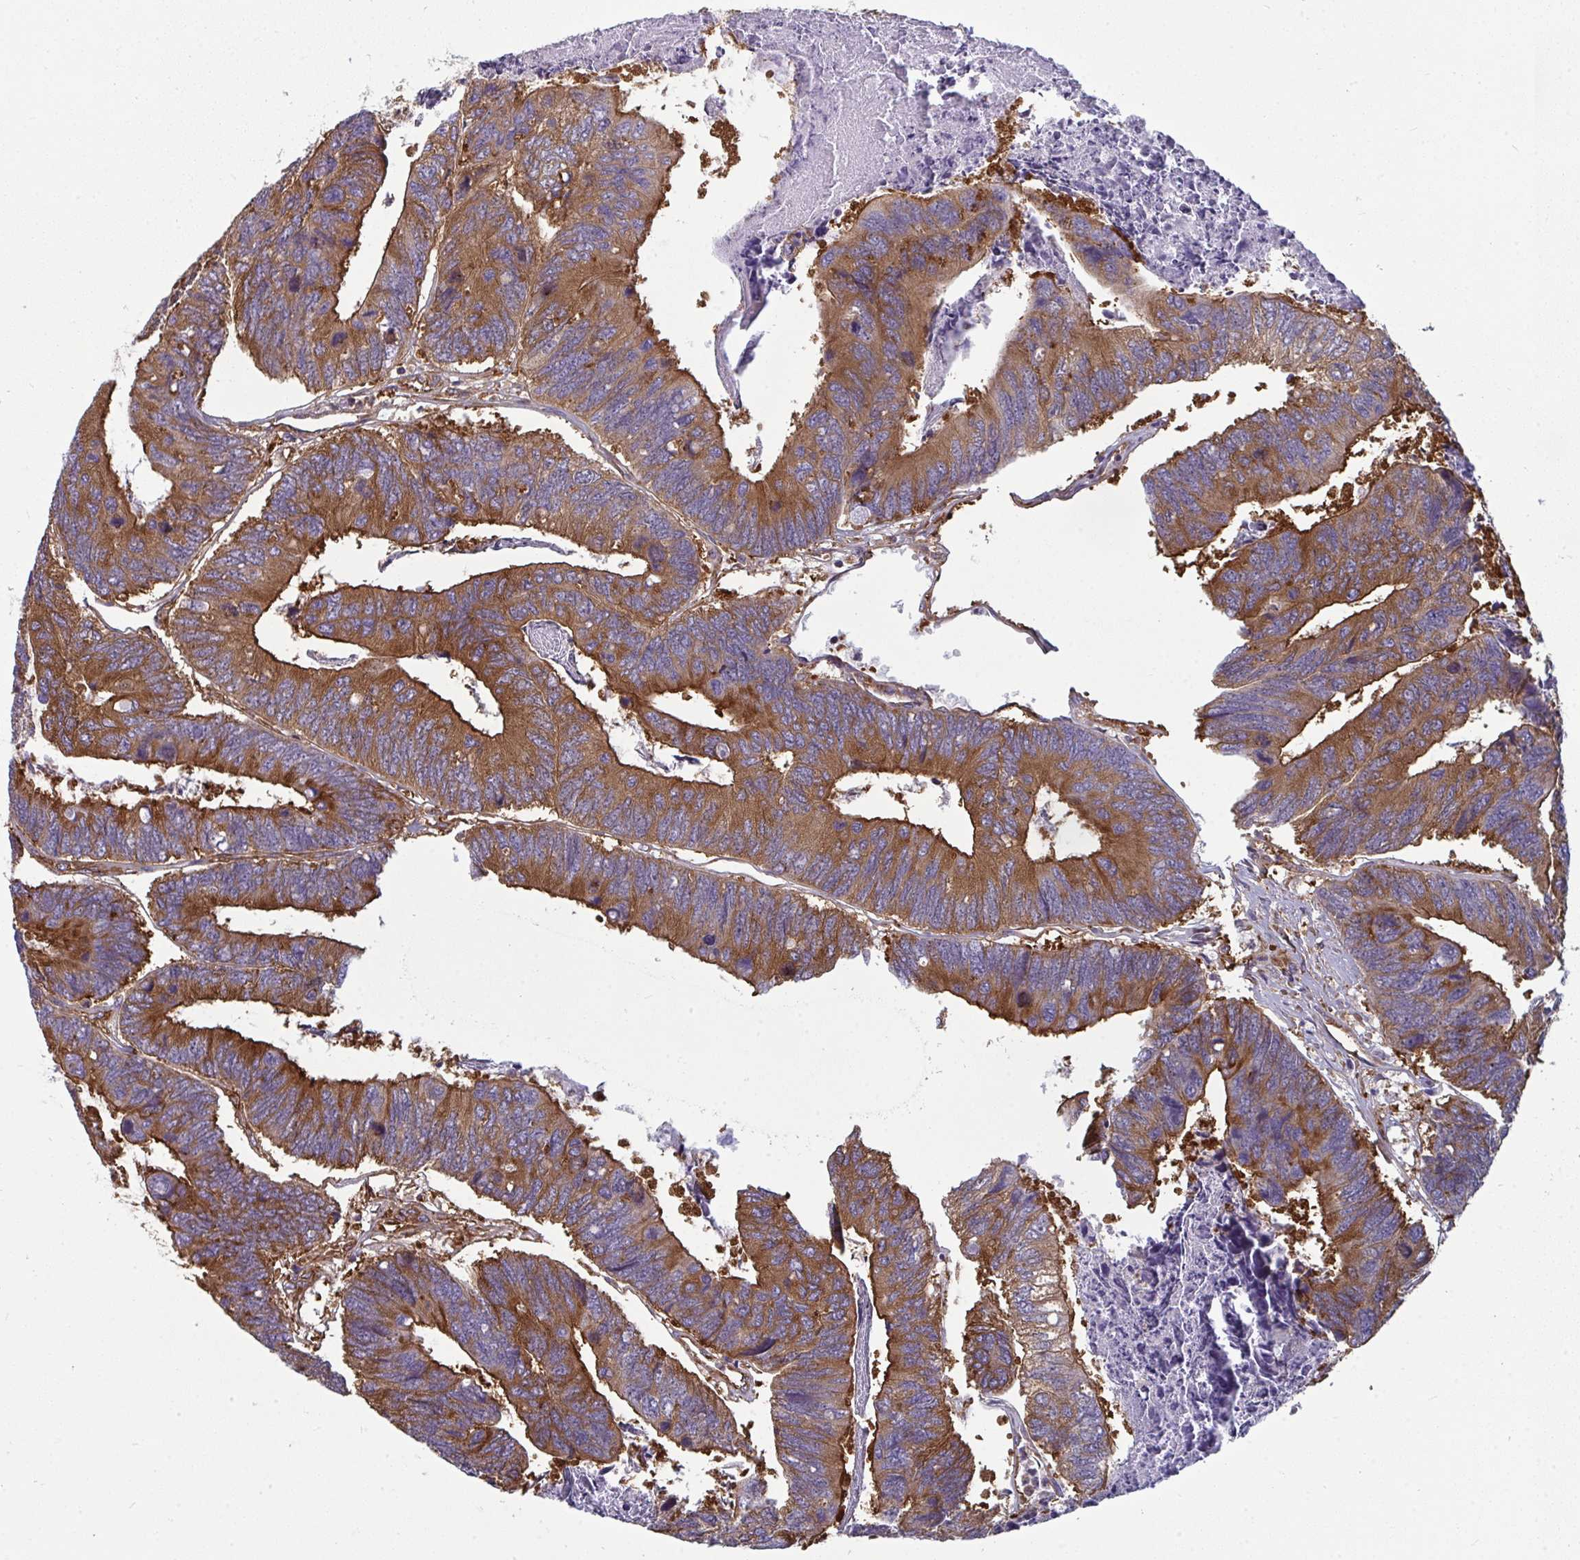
{"staining": {"intensity": "strong", "quantity": ">75%", "location": "cytoplasmic/membranous"}, "tissue": "colorectal cancer", "cell_type": "Tumor cells", "image_type": "cancer", "snomed": [{"axis": "morphology", "description": "Adenocarcinoma, NOS"}, {"axis": "topography", "description": "Colon"}], "caption": "This micrograph shows colorectal cancer stained with immunohistochemistry (IHC) to label a protein in brown. The cytoplasmic/membranous of tumor cells show strong positivity for the protein. Nuclei are counter-stained blue.", "gene": "DYNC1I2", "patient": {"sex": "female", "age": 67}}